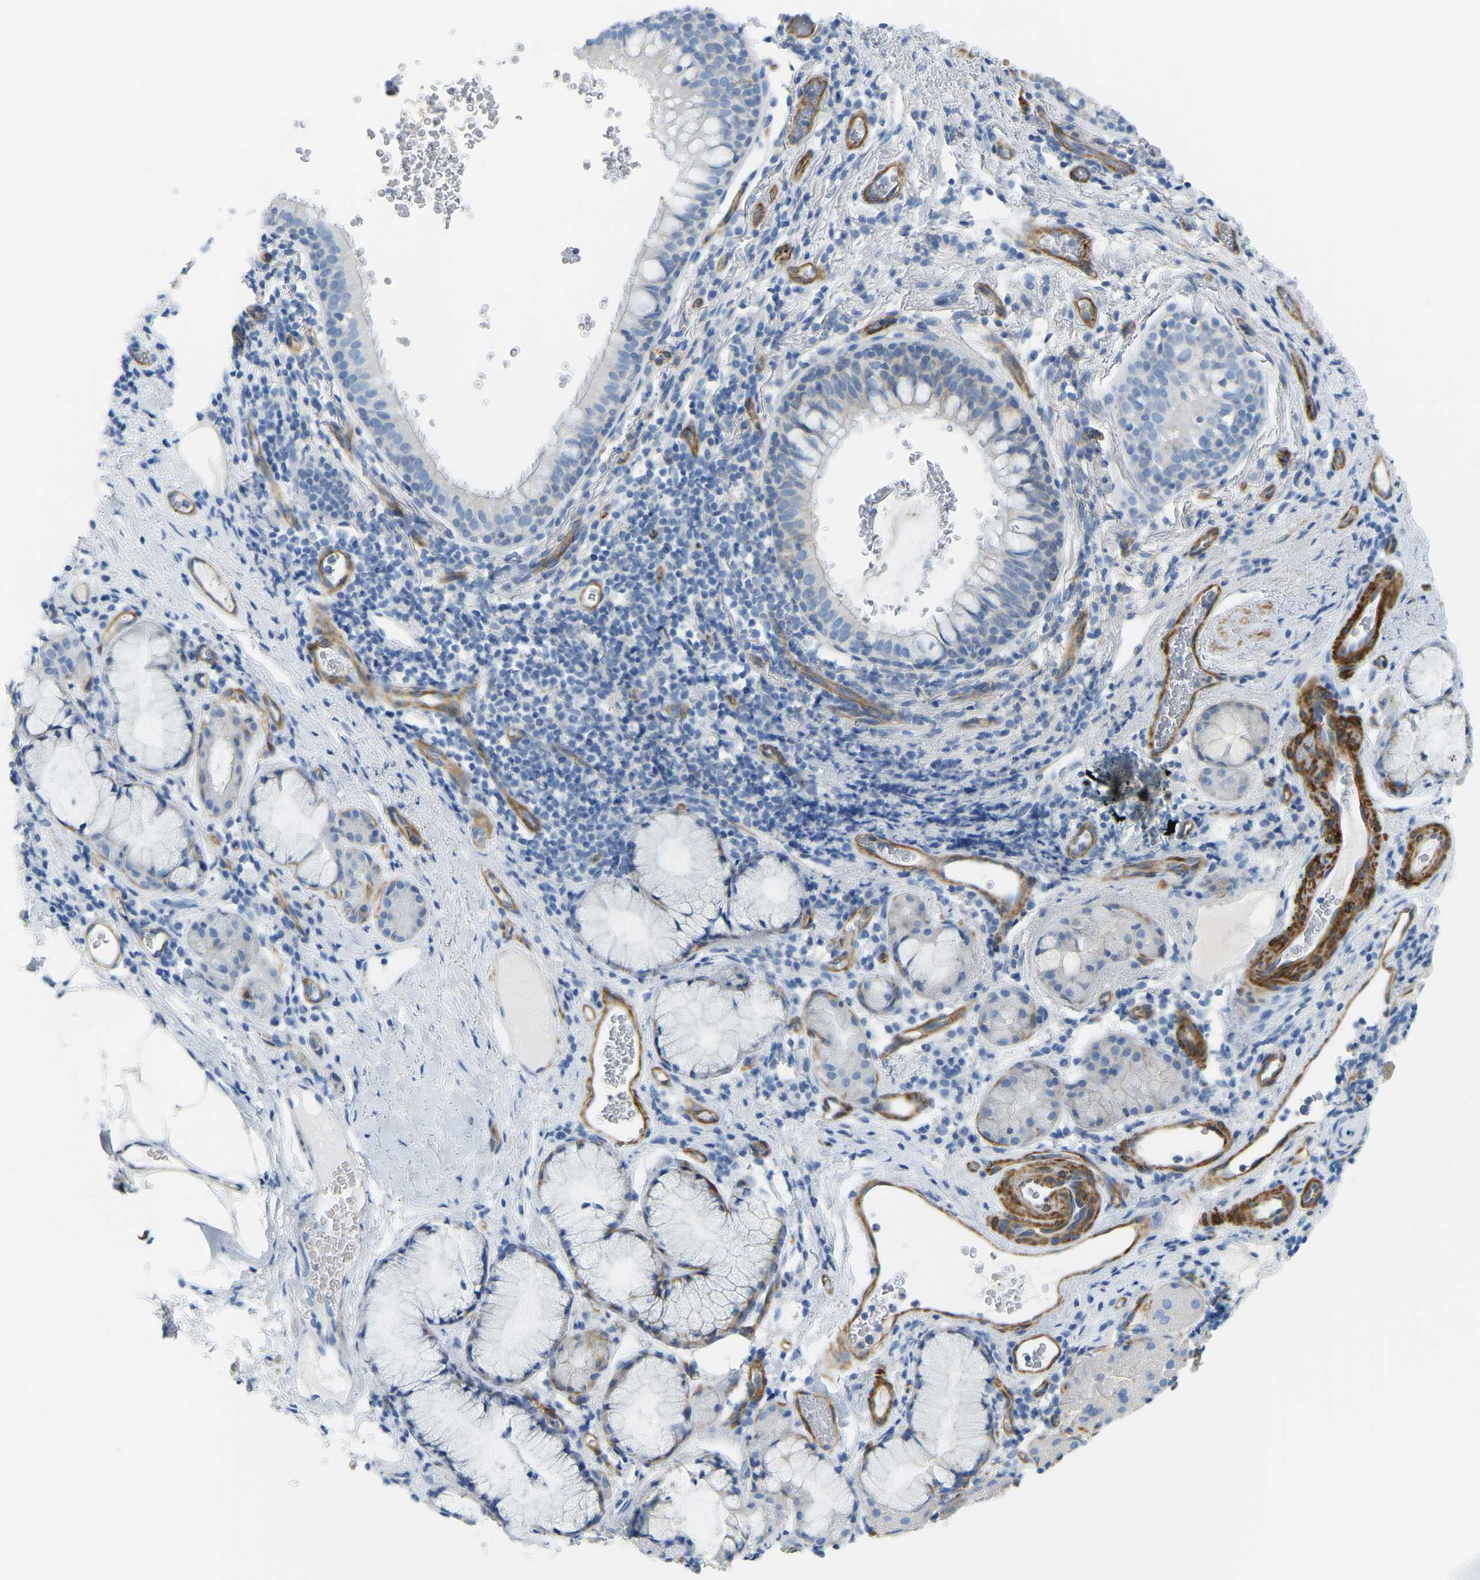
{"staining": {"intensity": "negative", "quantity": "none", "location": "none"}, "tissue": "bronchus", "cell_type": "Respiratory epithelial cells", "image_type": "normal", "snomed": [{"axis": "morphology", "description": "Normal tissue, NOS"}, {"axis": "morphology", "description": "Inflammation, NOS"}, {"axis": "topography", "description": "Cartilage tissue"}, {"axis": "topography", "description": "Bronchus"}], "caption": "IHC of benign human bronchus demonstrates no expression in respiratory epithelial cells.", "gene": "MYL3", "patient": {"sex": "male", "age": 77}}